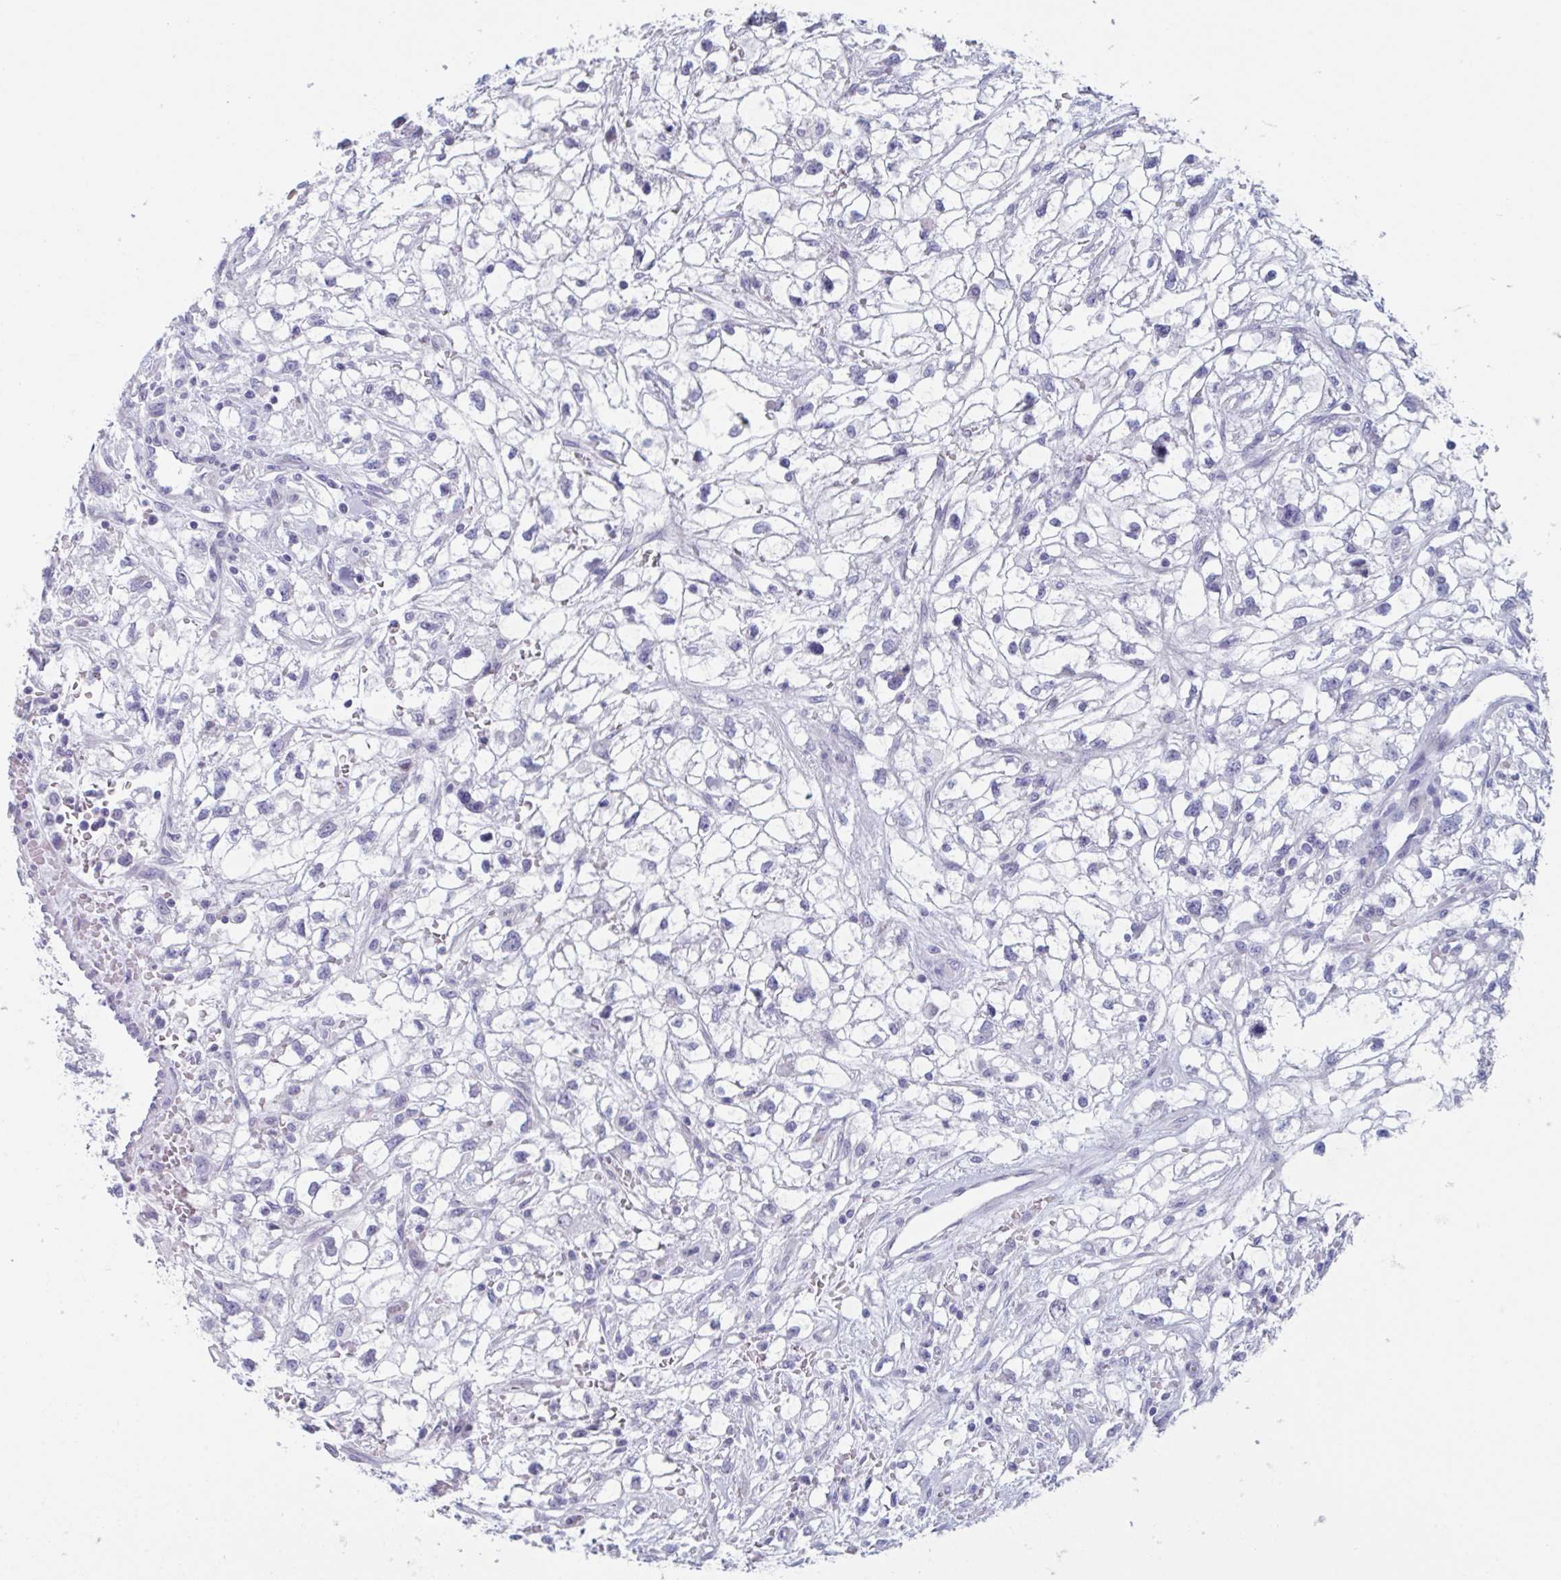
{"staining": {"intensity": "negative", "quantity": "none", "location": "none"}, "tissue": "renal cancer", "cell_type": "Tumor cells", "image_type": "cancer", "snomed": [{"axis": "morphology", "description": "Adenocarcinoma, NOS"}, {"axis": "topography", "description": "Kidney"}], "caption": "Immunohistochemistry of renal adenocarcinoma demonstrates no staining in tumor cells.", "gene": "HSD11B2", "patient": {"sex": "male", "age": 59}}